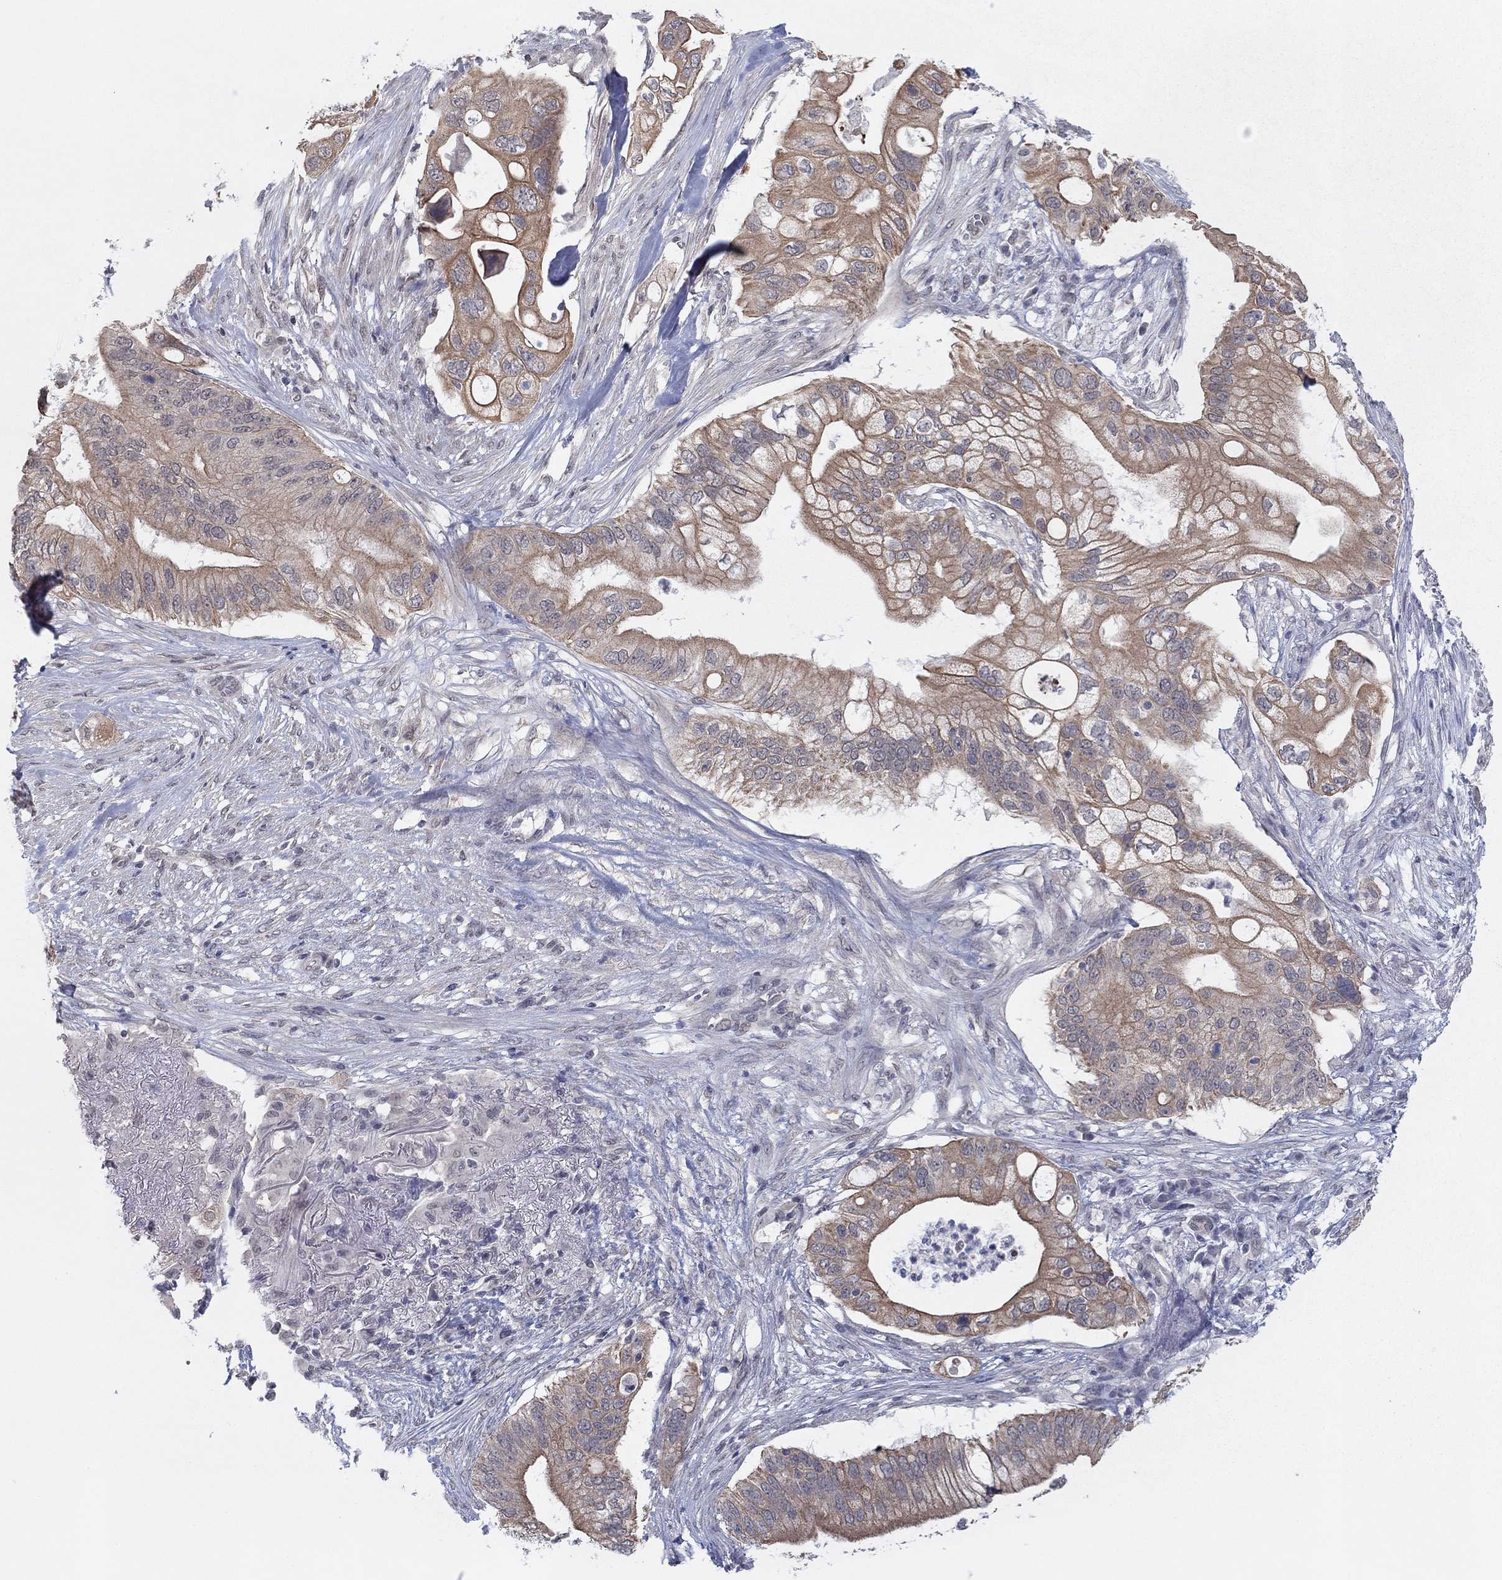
{"staining": {"intensity": "moderate", "quantity": "25%-75%", "location": "cytoplasmic/membranous"}, "tissue": "pancreatic cancer", "cell_type": "Tumor cells", "image_type": "cancer", "snomed": [{"axis": "morphology", "description": "Adenocarcinoma, NOS"}, {"axis": "topography", "description": "Pancreas"}], "caption": "DAB immunohistochemical staining of adenocarcinoma (pancreatic) exhibits moderate cytoplasmic/membranous protein staining in approximately 25%-75% of tumor cells. The staining is performed using DAB brown chromogen to label protein expression. The nuclei are counter-stained blue using hematoxylin.", "gene": "SLC22A2", "patient": {"sex": "female", "age": 72}}